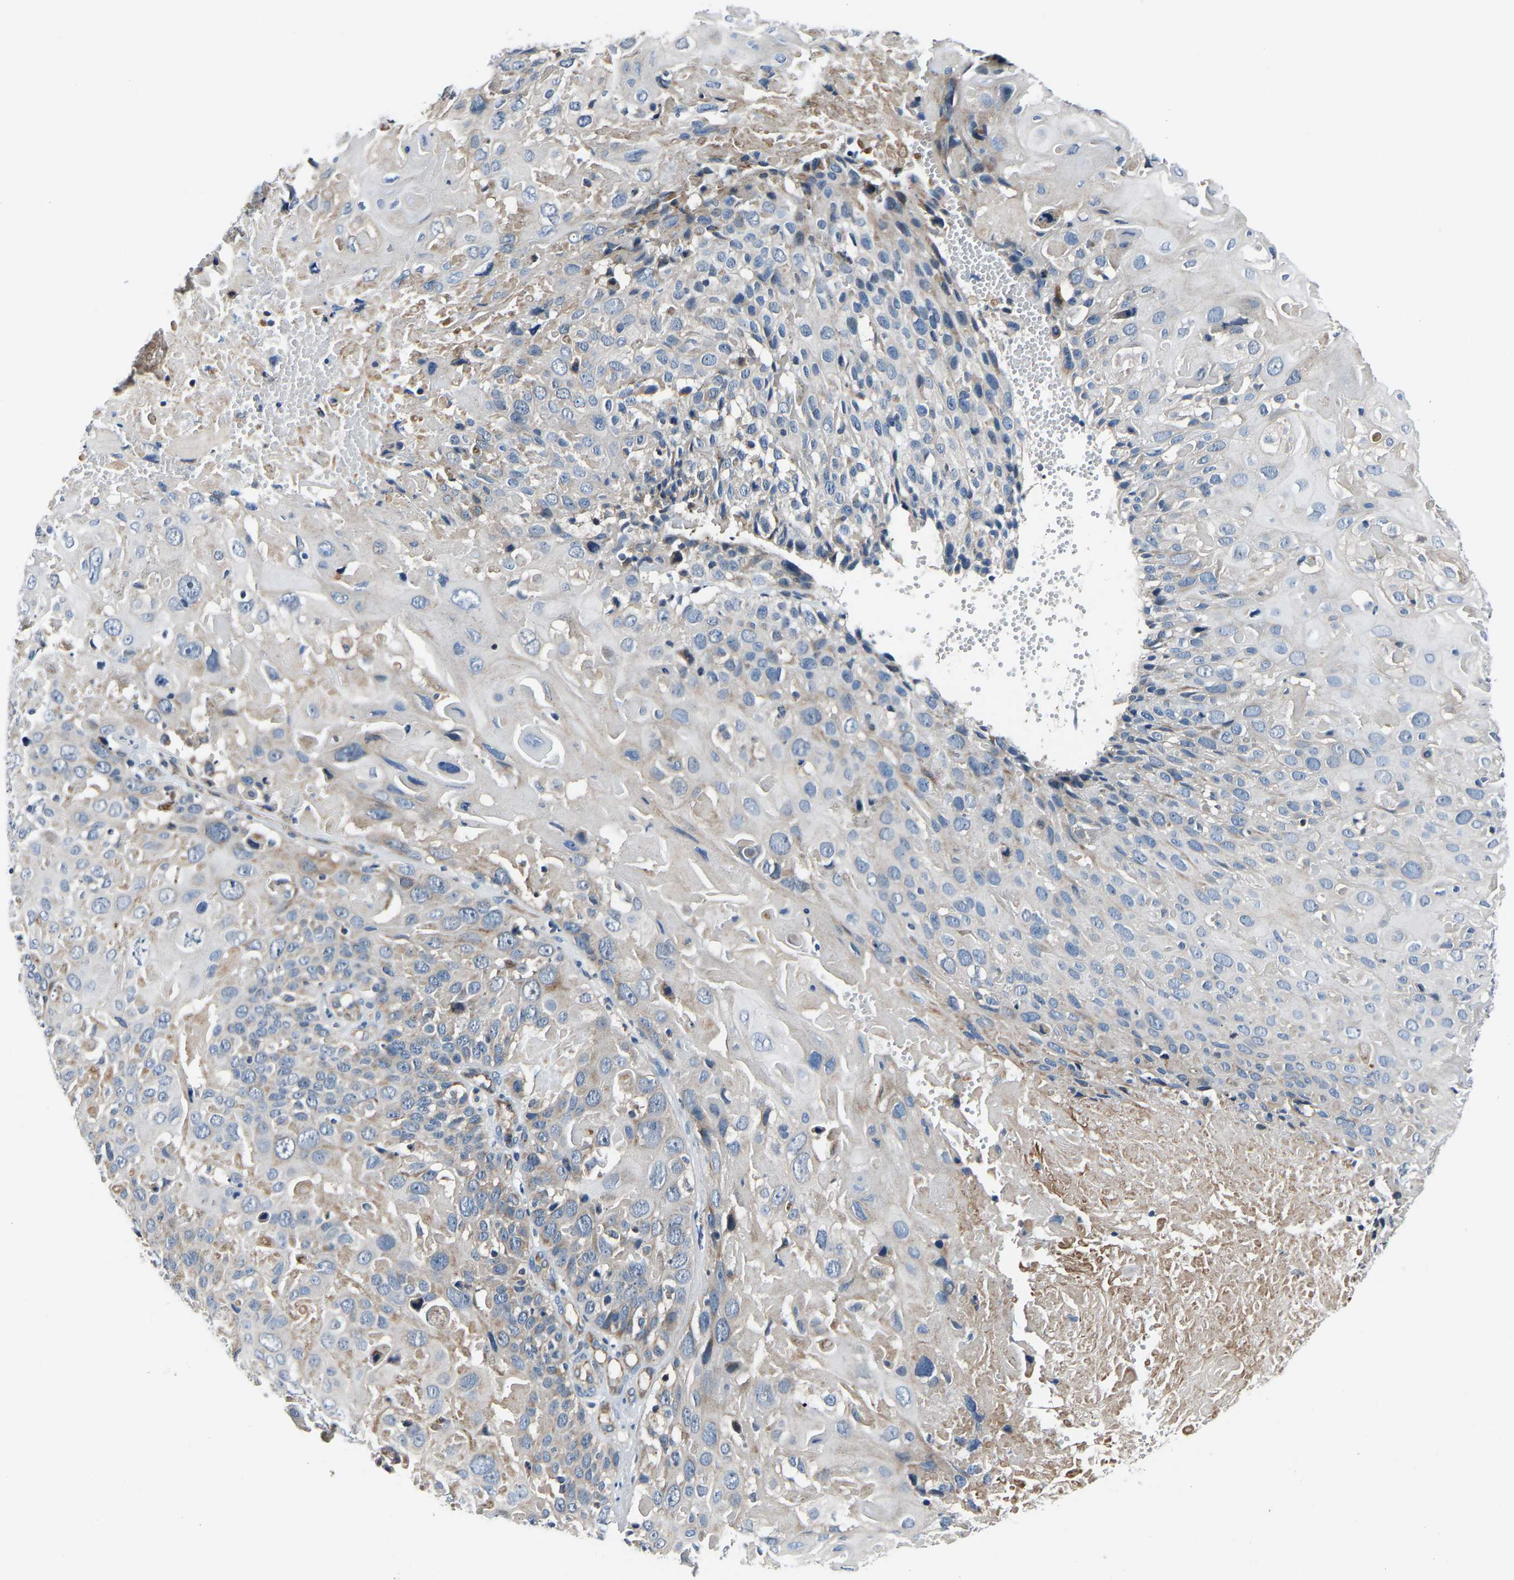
{"staining": {"intensity": "negative", "quantity": "none", "location": "none"}, "tissue": "cervical cancer", "cell_type": "Tumor cells", "image_type": "cancer", "snomed": [{"axis": "morphology", "description": "Squamous cell carcinoma, NOS"}, {"axis": "topography", "description": "Cervix"}], "caption": "A high-resolution photomicrograph shows immunohistochemistry staining of cervical cancer (squamous cell carcinoma), which reveals no significant positivity in tumor cells. (DAB immunohistochemistry (IHC), high magnification).", "gene": "GGCT", "patient": {"sex": "female", "age": 74}}